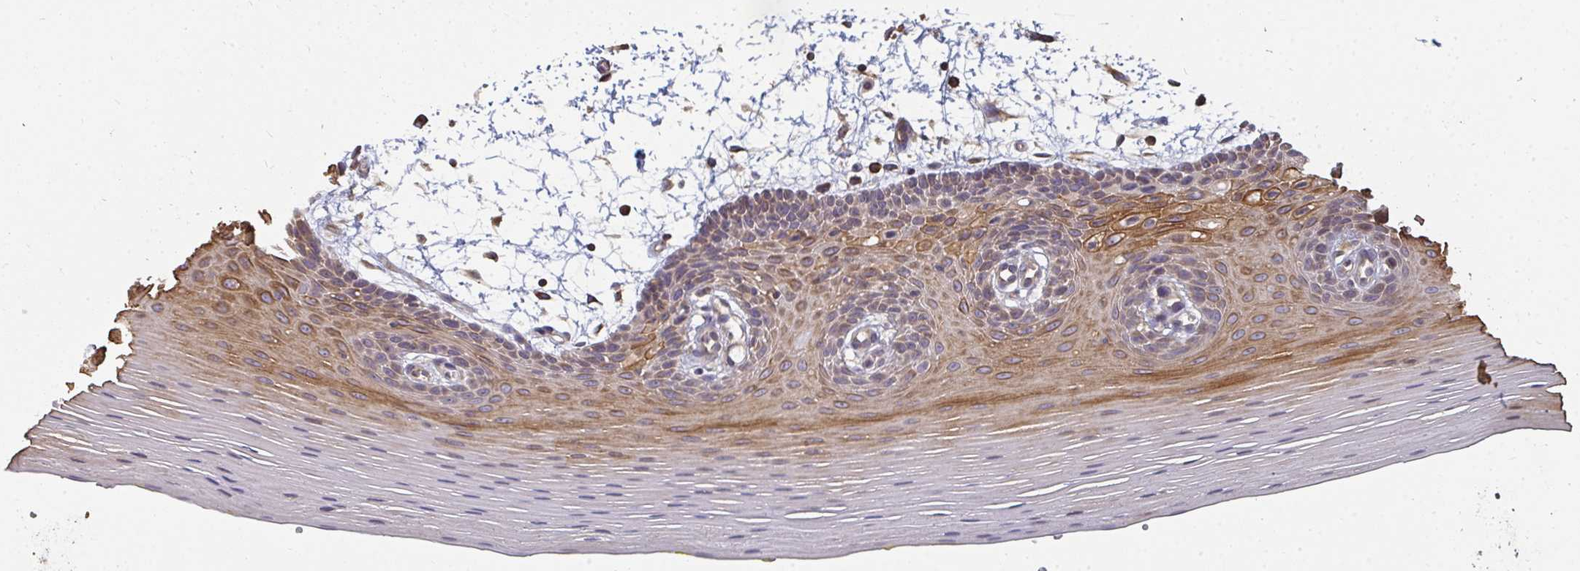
{"staining": {"intensity": "moderate", "quantity": "25%-75%", "location": "cytoplasmic/membranous"}, "tissue": "oral mucosa", "cell_type": "Squamous epithelial cells", "image_type": "normal", "snomed": [{"axis": "morphology", "description": "Normal tissue, NOS"}, {"axis": "topography", "description": "Oral tissue"}], "caption": "An IHC image of normal tissue is shown. Protein staining in brown labels moderate cytoplasmic/membranous positivity in oral mucosa within squamous epithelial cells. (IHC, brightfield microscopy, high magnification).", "gene": "ZFYVE28", "patient": {"sex": "female", "age": 81}}